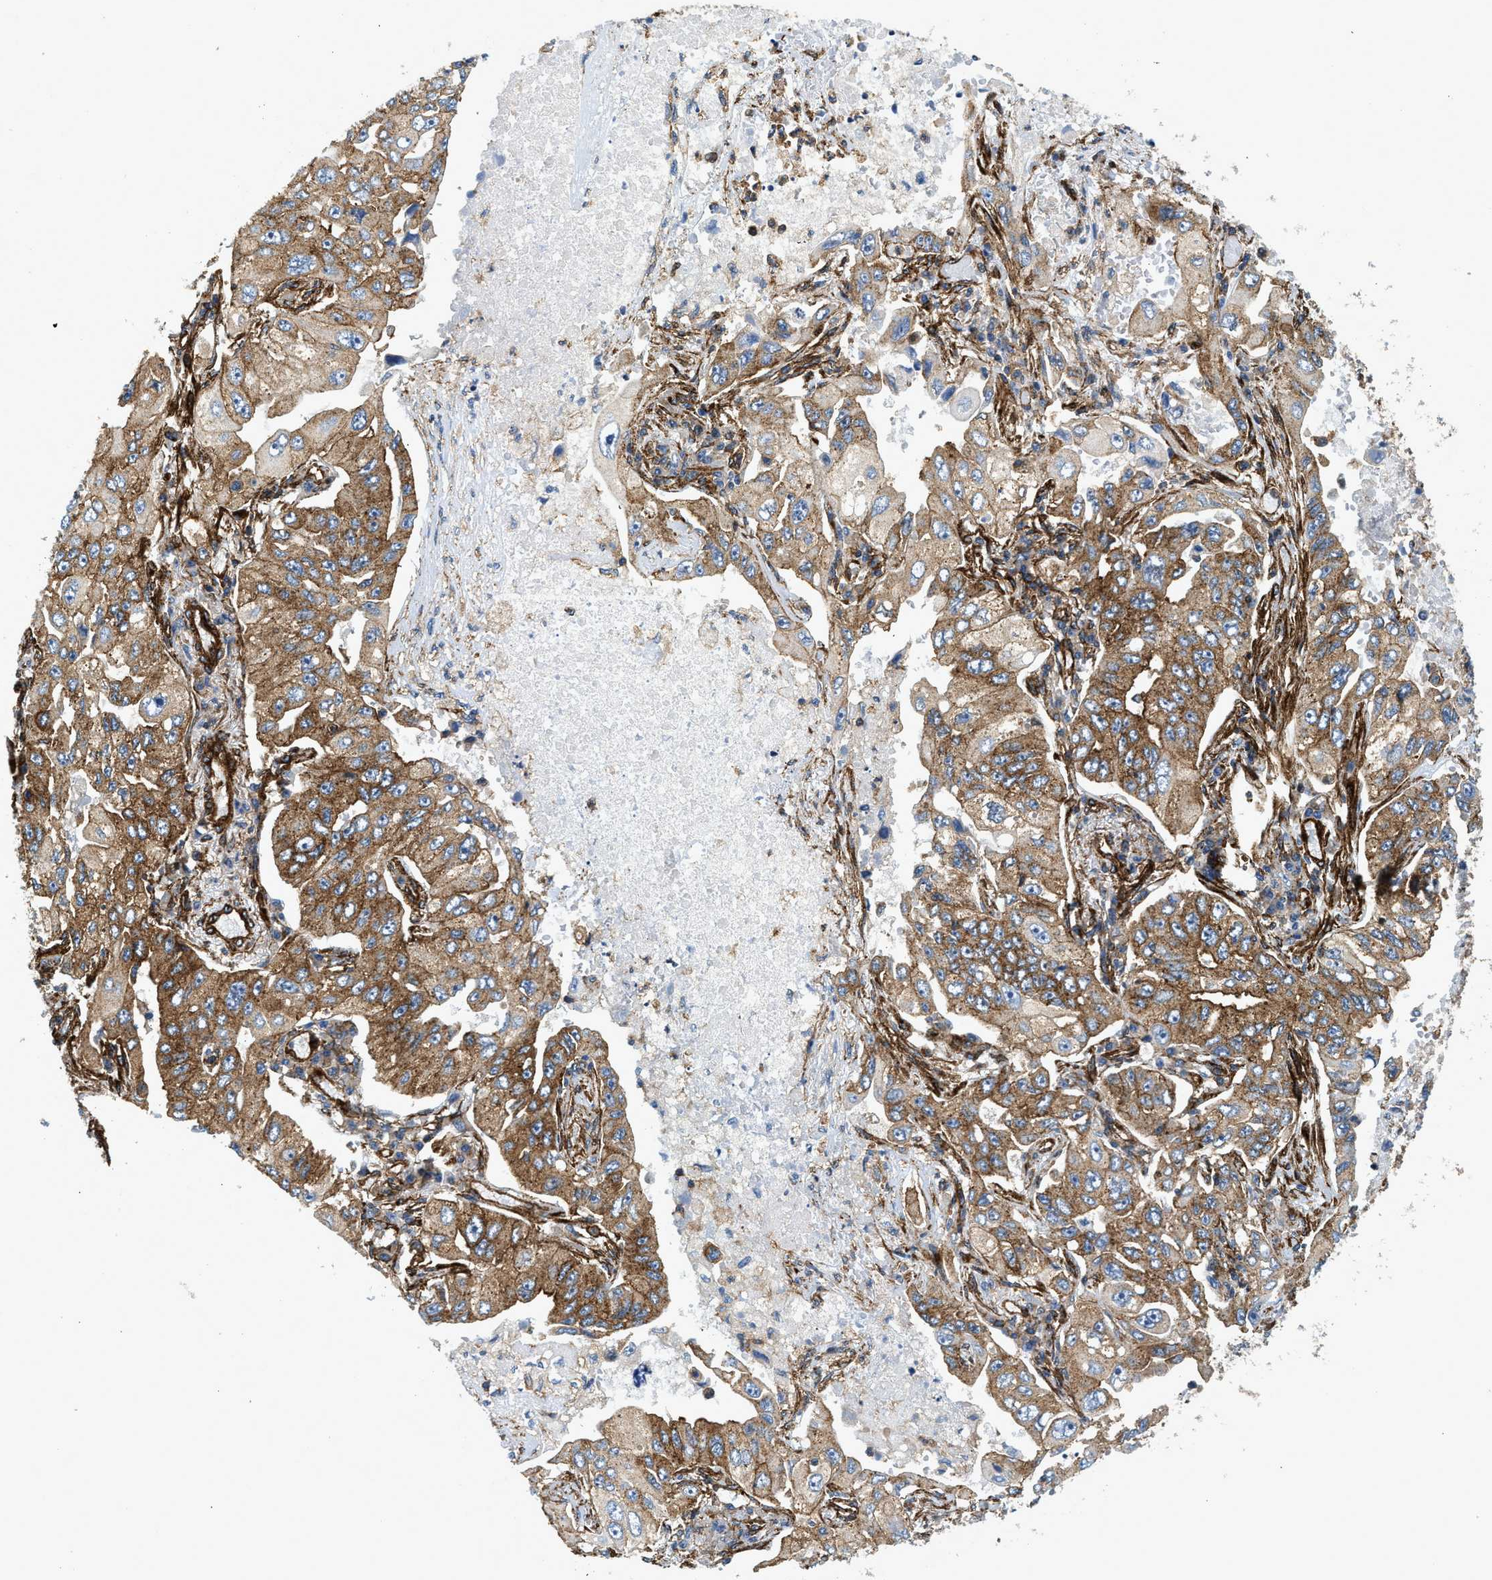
{"staining": {"intensity": "moderate", "quantity": ">75%", "location": "cytoplasmic/membranous"}, "tissue": "lung cancer", "cell_type": "Tumor cells", "image_type": "cancer", "snomed": [{"axis": "morphology", "description": "Adenocarcinoma, NOS"}, {"axis": "topography", "description": "Lung"}], "caption": "Human adenocarcinoma (lung) stained for a protein (brown) demonstrates moderate cytoplasmic/membranous positive positivity in approximately >75% of tumor cells.", "gene": "HIP1", "patient": {"sex": "male", "age": 84}}